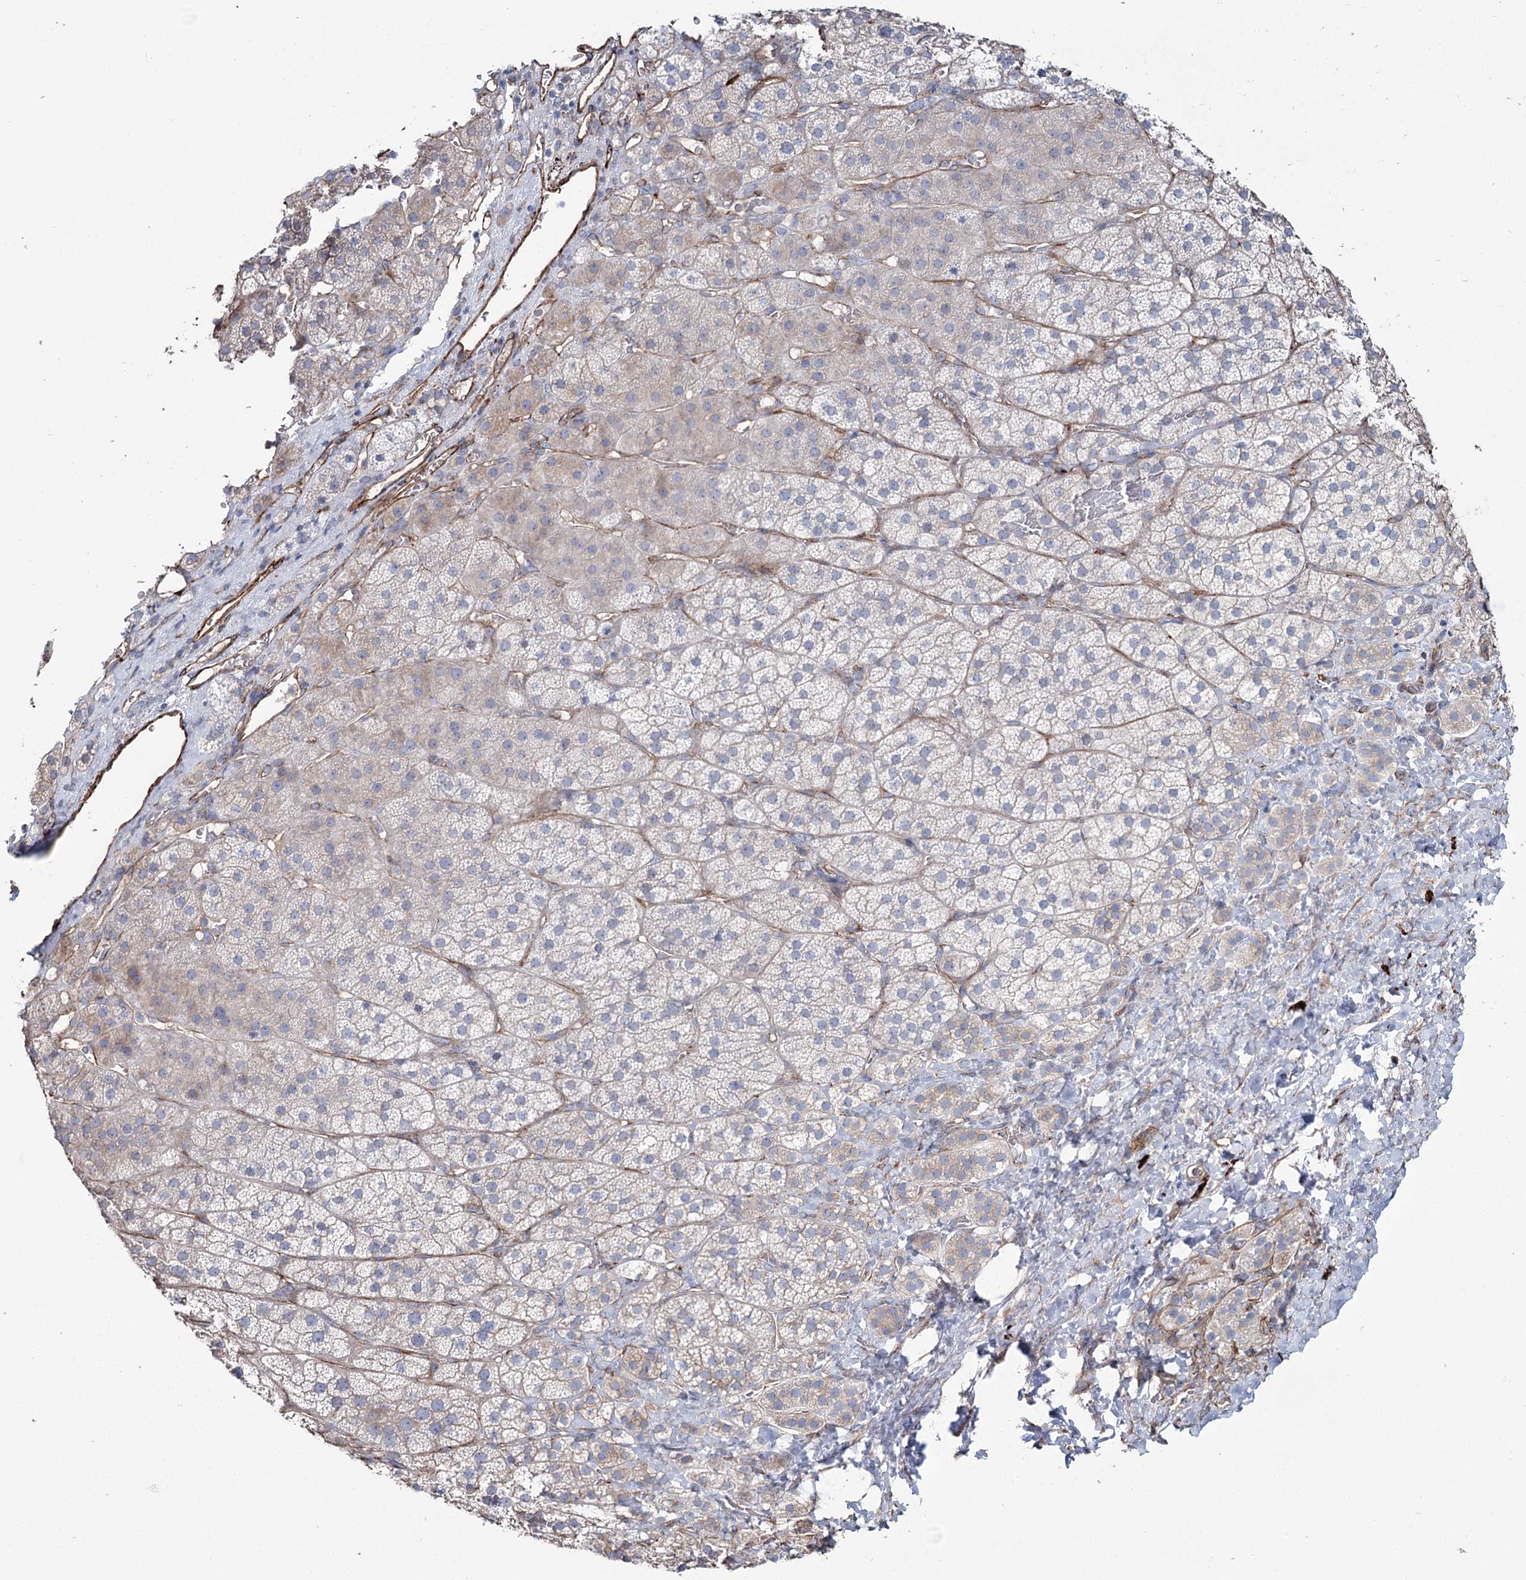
{"staining": {"intensity": "weak", "quantity": "<25%", "location": "cytoplasmic/membranous"}, "tissue": "adrenal gland", "cell_type": "Glandular cells", "image_type": "normal", "snomed": [{"axis": "morphology", "description": "Normal tissue, NOS"}, {"axis": "topography", "description": "Adrenal gland"}], "caption": "A micrograph of human adrenal gland is negative for staining in glandular cells.", "gene": "SUMF1", "patient": {"sex": "female", "age": 44}}